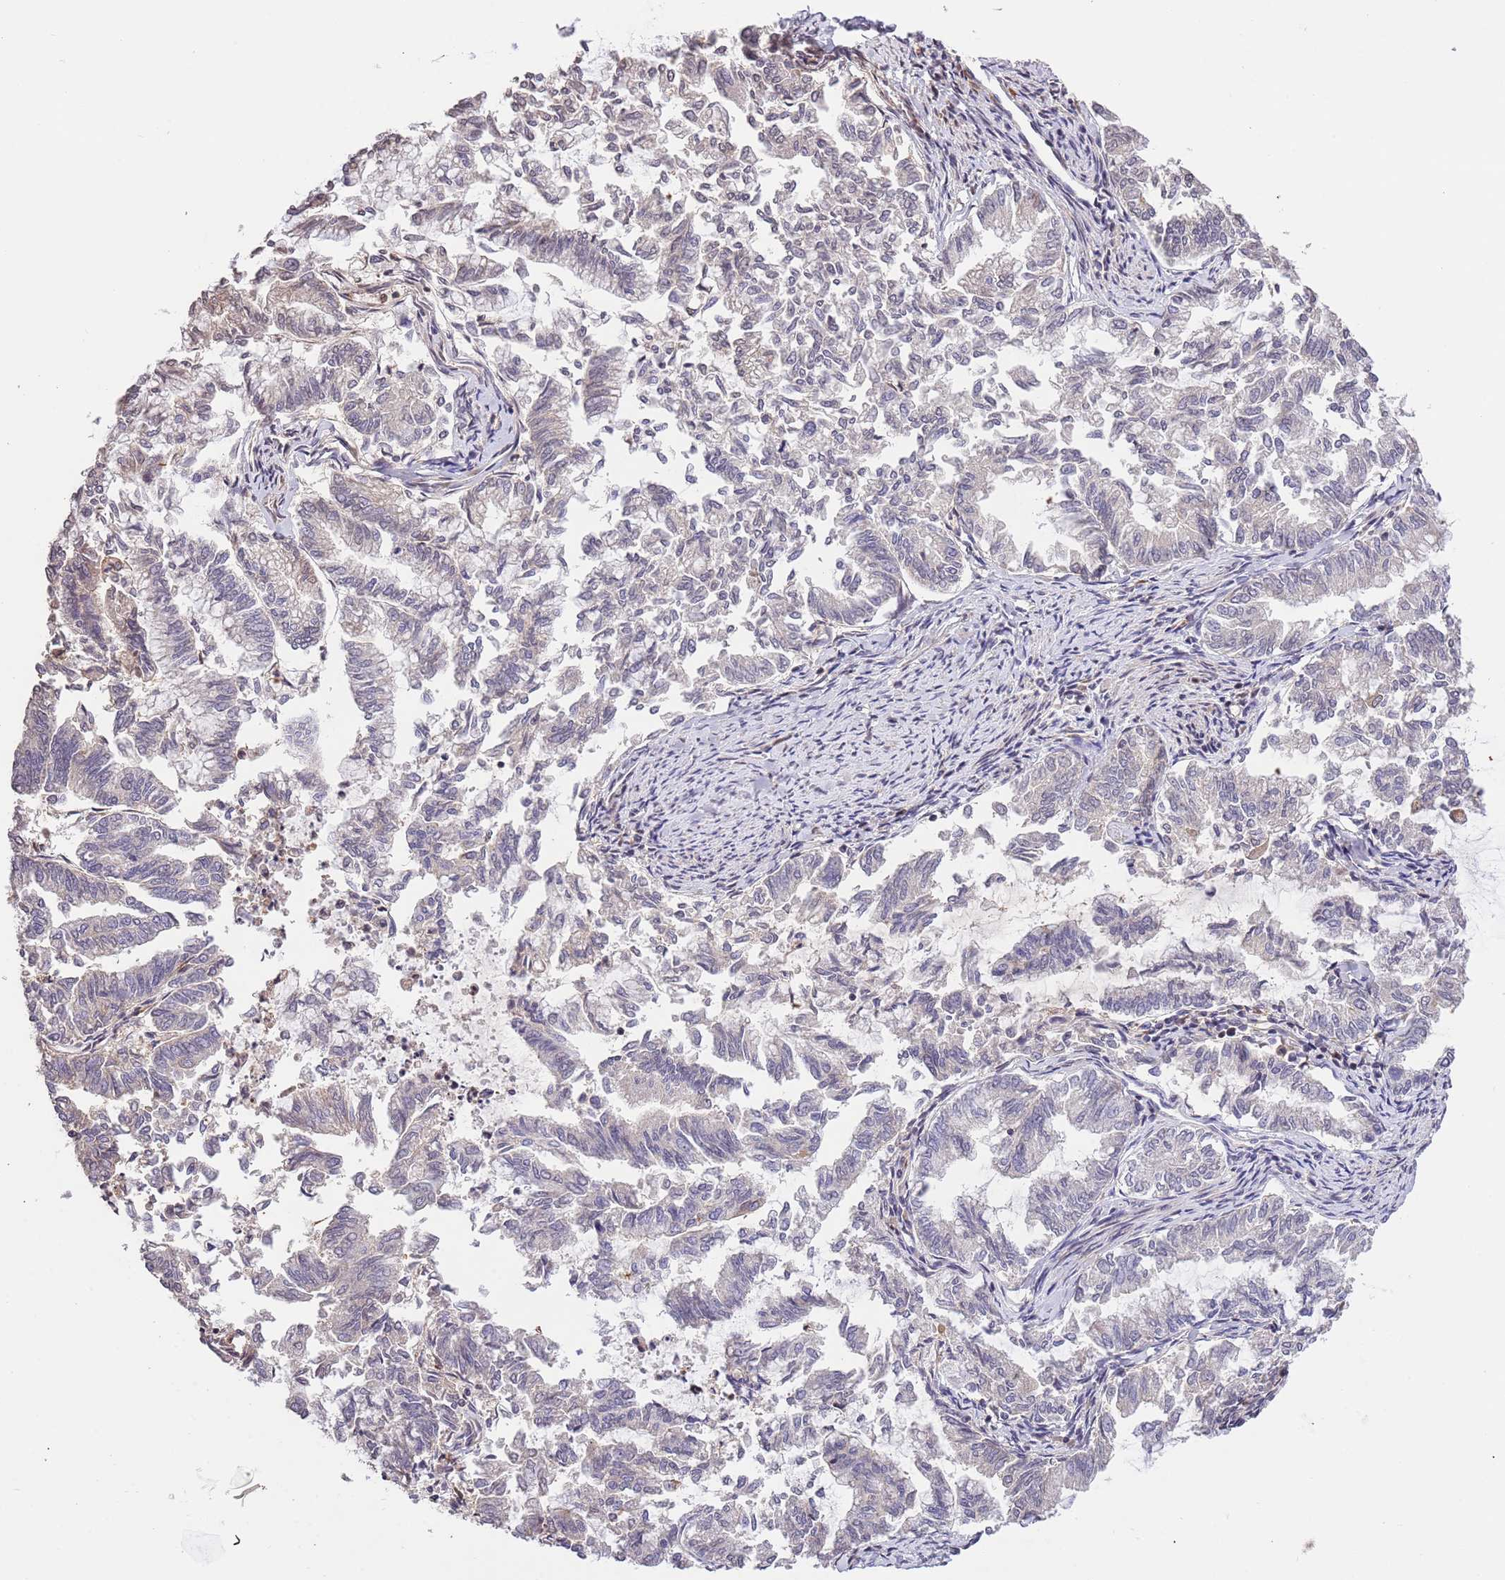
{"staining": {"intensity": "negative", "quantity": "none", "location": "none"}, "tissue": "endometrial cancer", "cell_type": "Tumor cells", "image_type": "cancer", "snomed": [{"axis": "morphology", "description": "Adenocarcinoma, NOS"}, {"axis": "topography", "description": "Endometrium"}], "caption": "An IHC photomicrograph of endometrial cancer is shown. There is no staining in tumor cells of endometrial cancer.", "gene": "SLC16A4", "patient": {"sex": "female", "age": 79}}